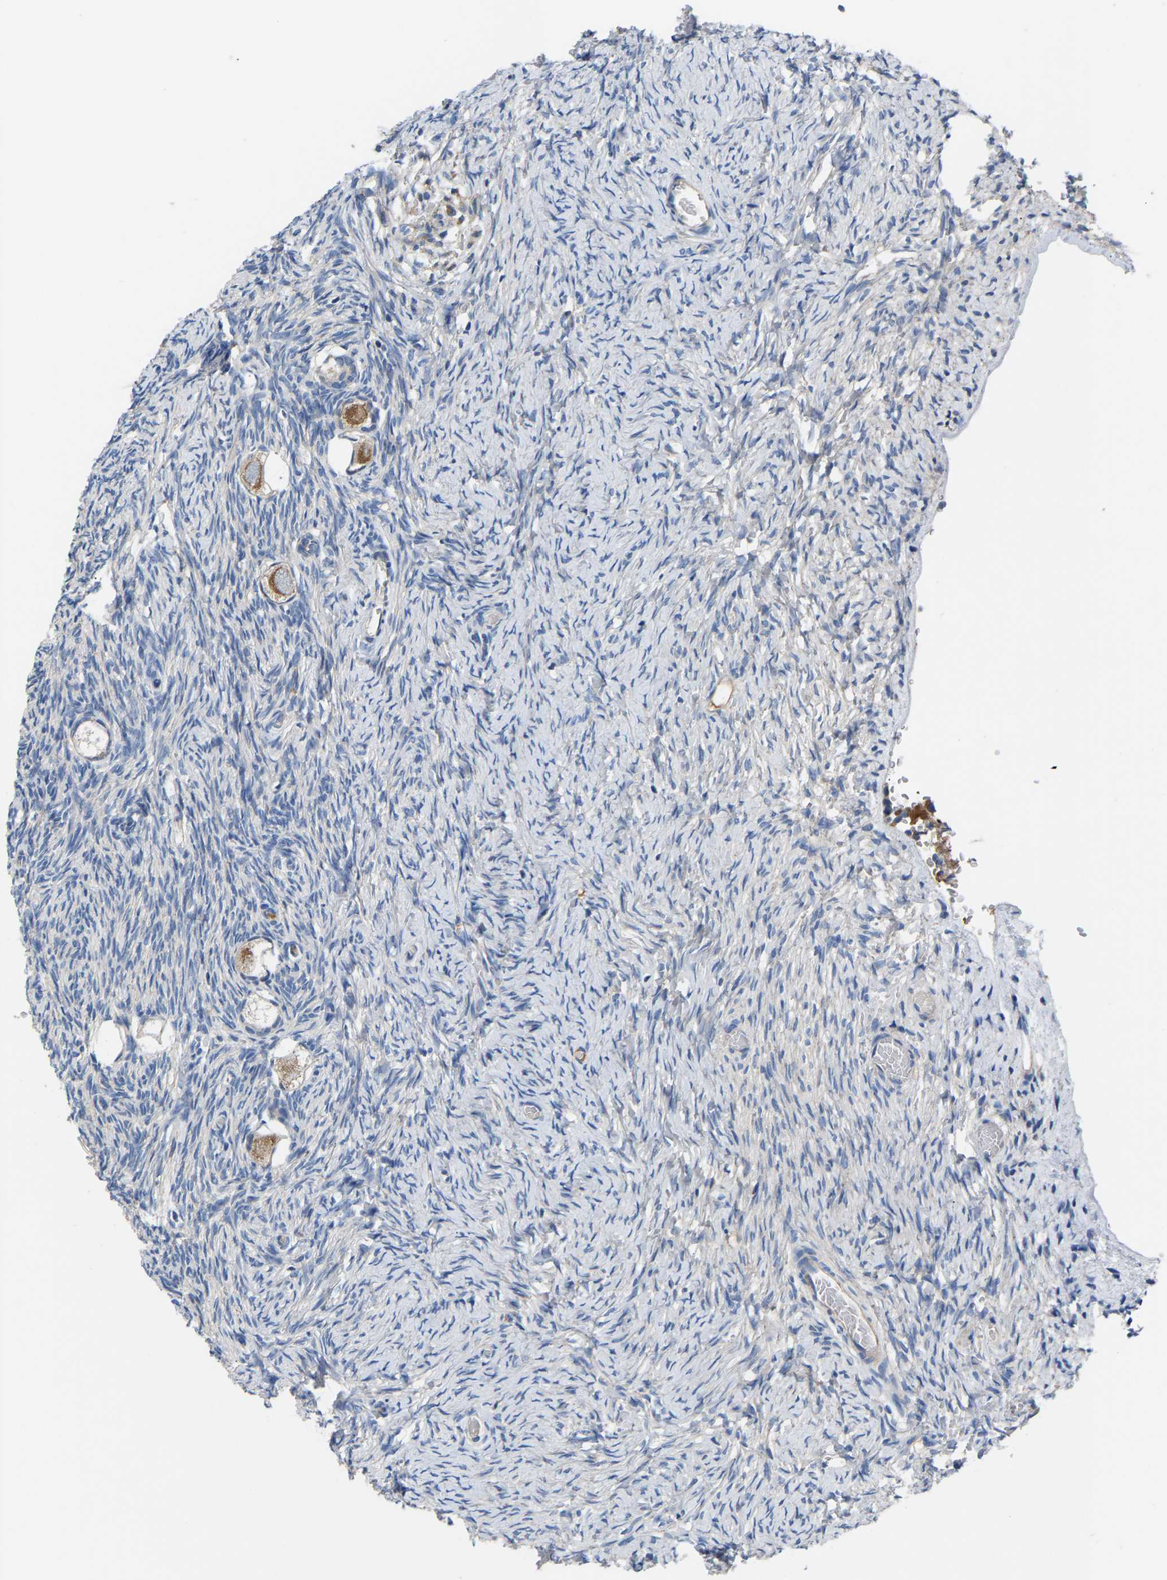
{"staining": {"intensity": "moderate", "quantity": ">75%", "location": "cytoplasmic/membranous"}, "tissue": "ovary", "cell_type": "Follicle cells", "image_type": "normal", "snomed": [{"axis": "morphology", "description": "Normal tissue, NOS"}, {"axis": "topography", "description": "Ovary"}], "caption": "The histopathology image displays immunohistochemical staining of benign ovary. There is moderate cytoplasmic/membranous positivity is seen in approximately >75% of follicle cells.", "gene": "CCDC171", "patient": {"sex": "female", "age": 27}}